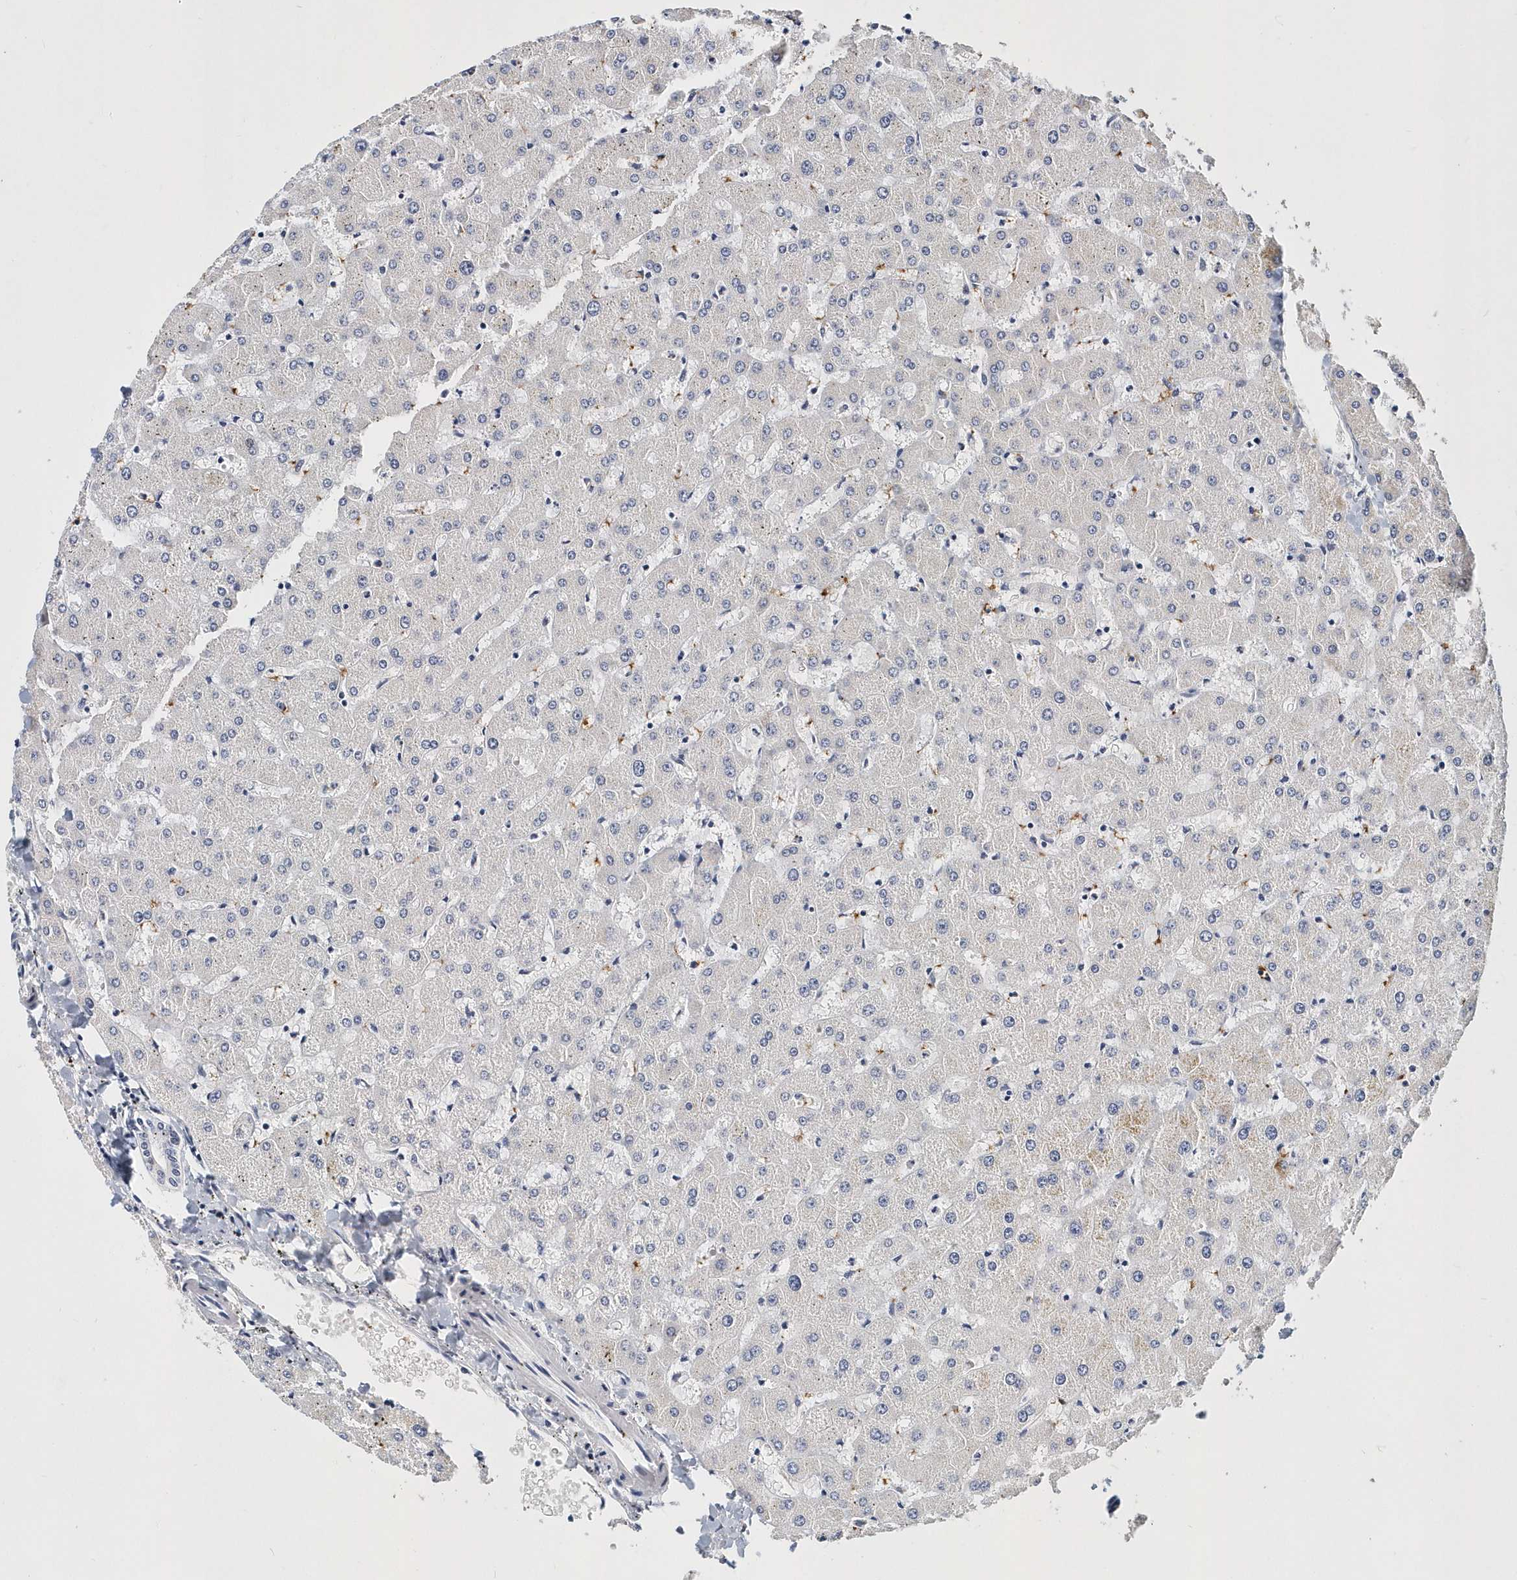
{"staining": {"intensity": "negative", "quantity": "none", "location": "none"}, "tissue": "liver", "cell_type": "Cholangiocytes", "image_type": "normal", "snomed": [{"axis": "morphology", "description": "Normal tissue, NOS"}, {"axis": "topography", "description": "Liver"}], "caption": "Immunohistochemical staining of unremarkable human liver reveals no significant staining in cholangiocytes. (DAB (3,3'-diaminobenzidine) immunohistochemistry, high magnification).", "gene": "ITGA2B", "patient": {"sex": "female", "age": 63}}